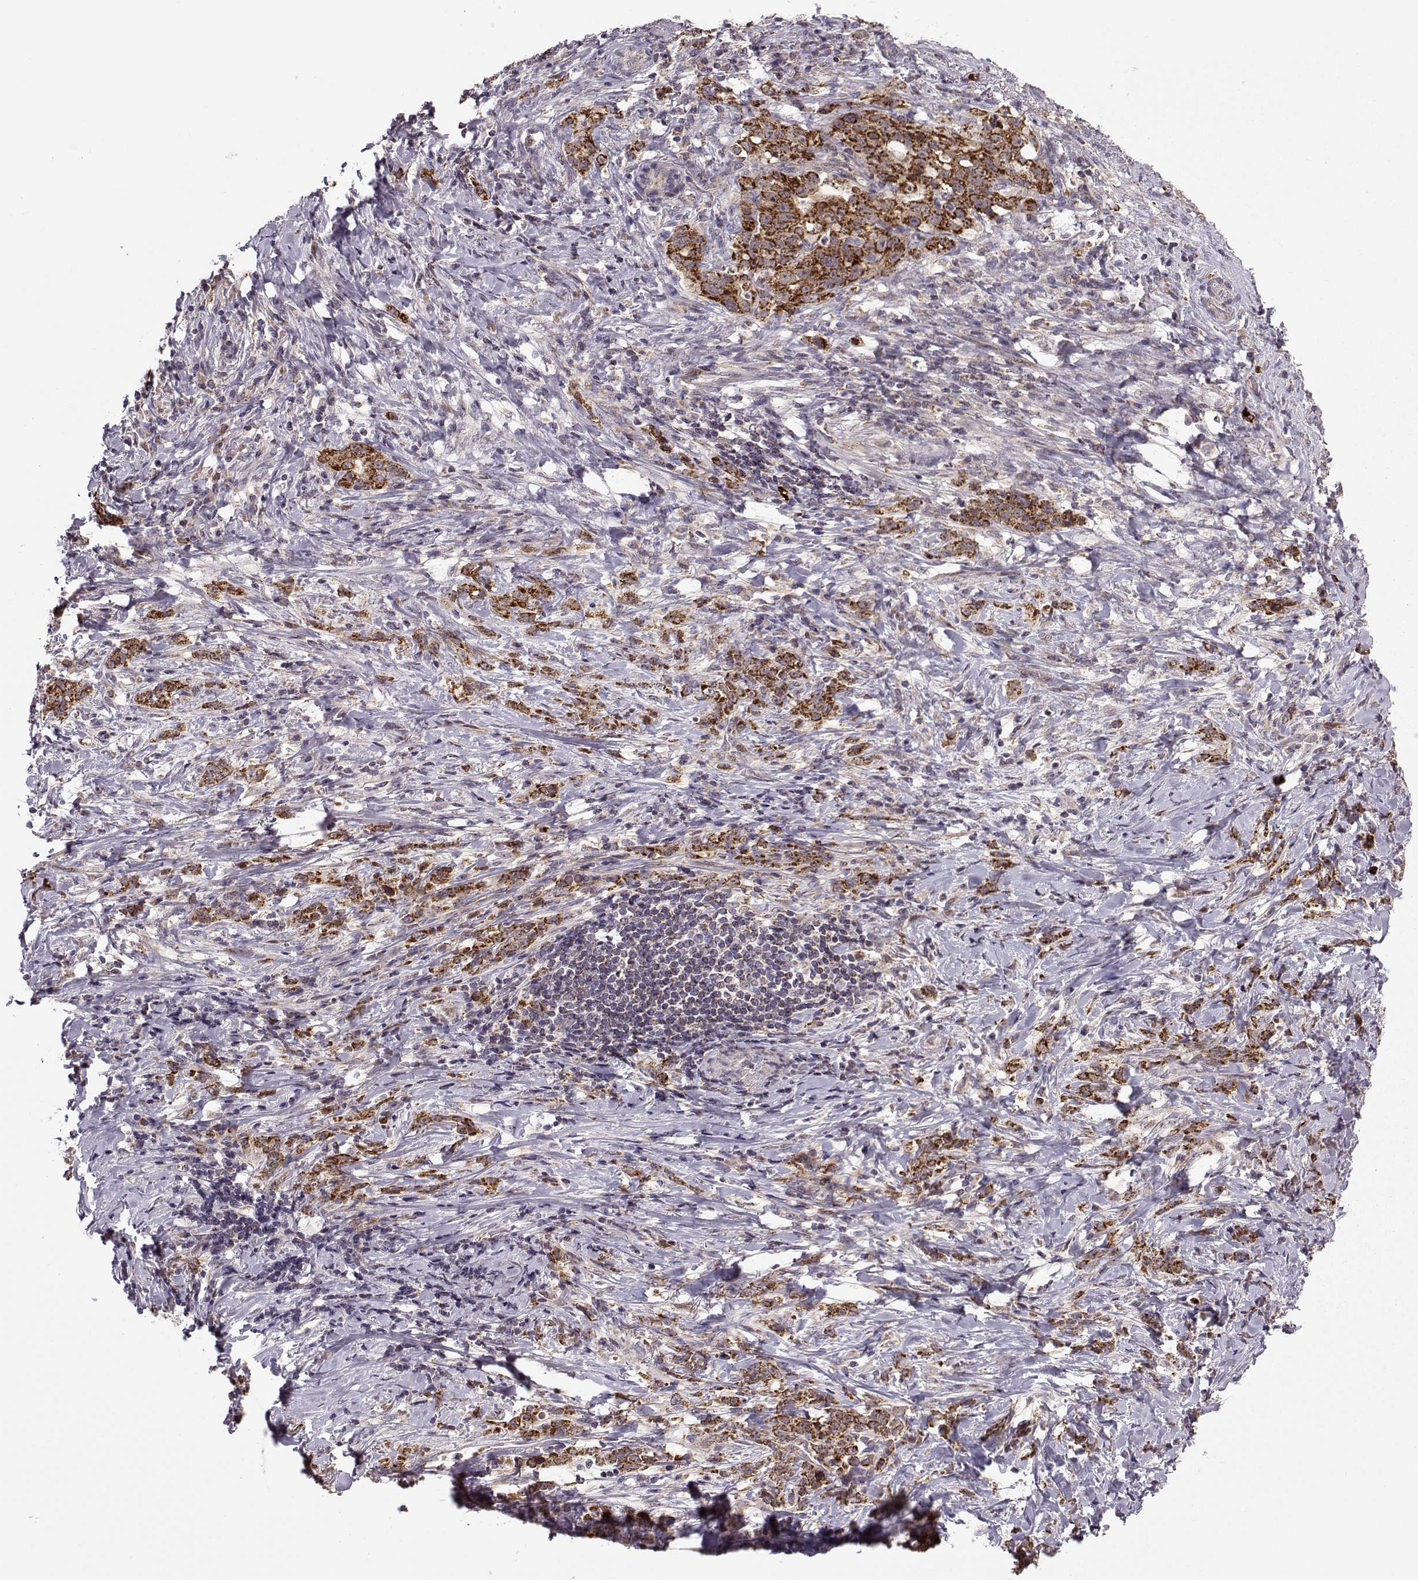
{"staining": {"intensity": "strong", "quantity": ">75%", "location": "cytoplasmic/membranous"}, "tissue": "stomach cancer", "cell_type": "Tumor cells", "image_type": "cancer", "snomed": [{"axis": "morphology", "description": "Adenocarcinoma, NOS"}, {"axis": "topography", "description": "Stomach, lower"}], "caption": "This photomicrograph reveals IHC staining of stomach adenocarcinoma, with high strong cytoplasmic/membranous expression in about >75% of tumor cells.", "gene": "NECAB3", "patient": {"sex": "male", "age": 88}}